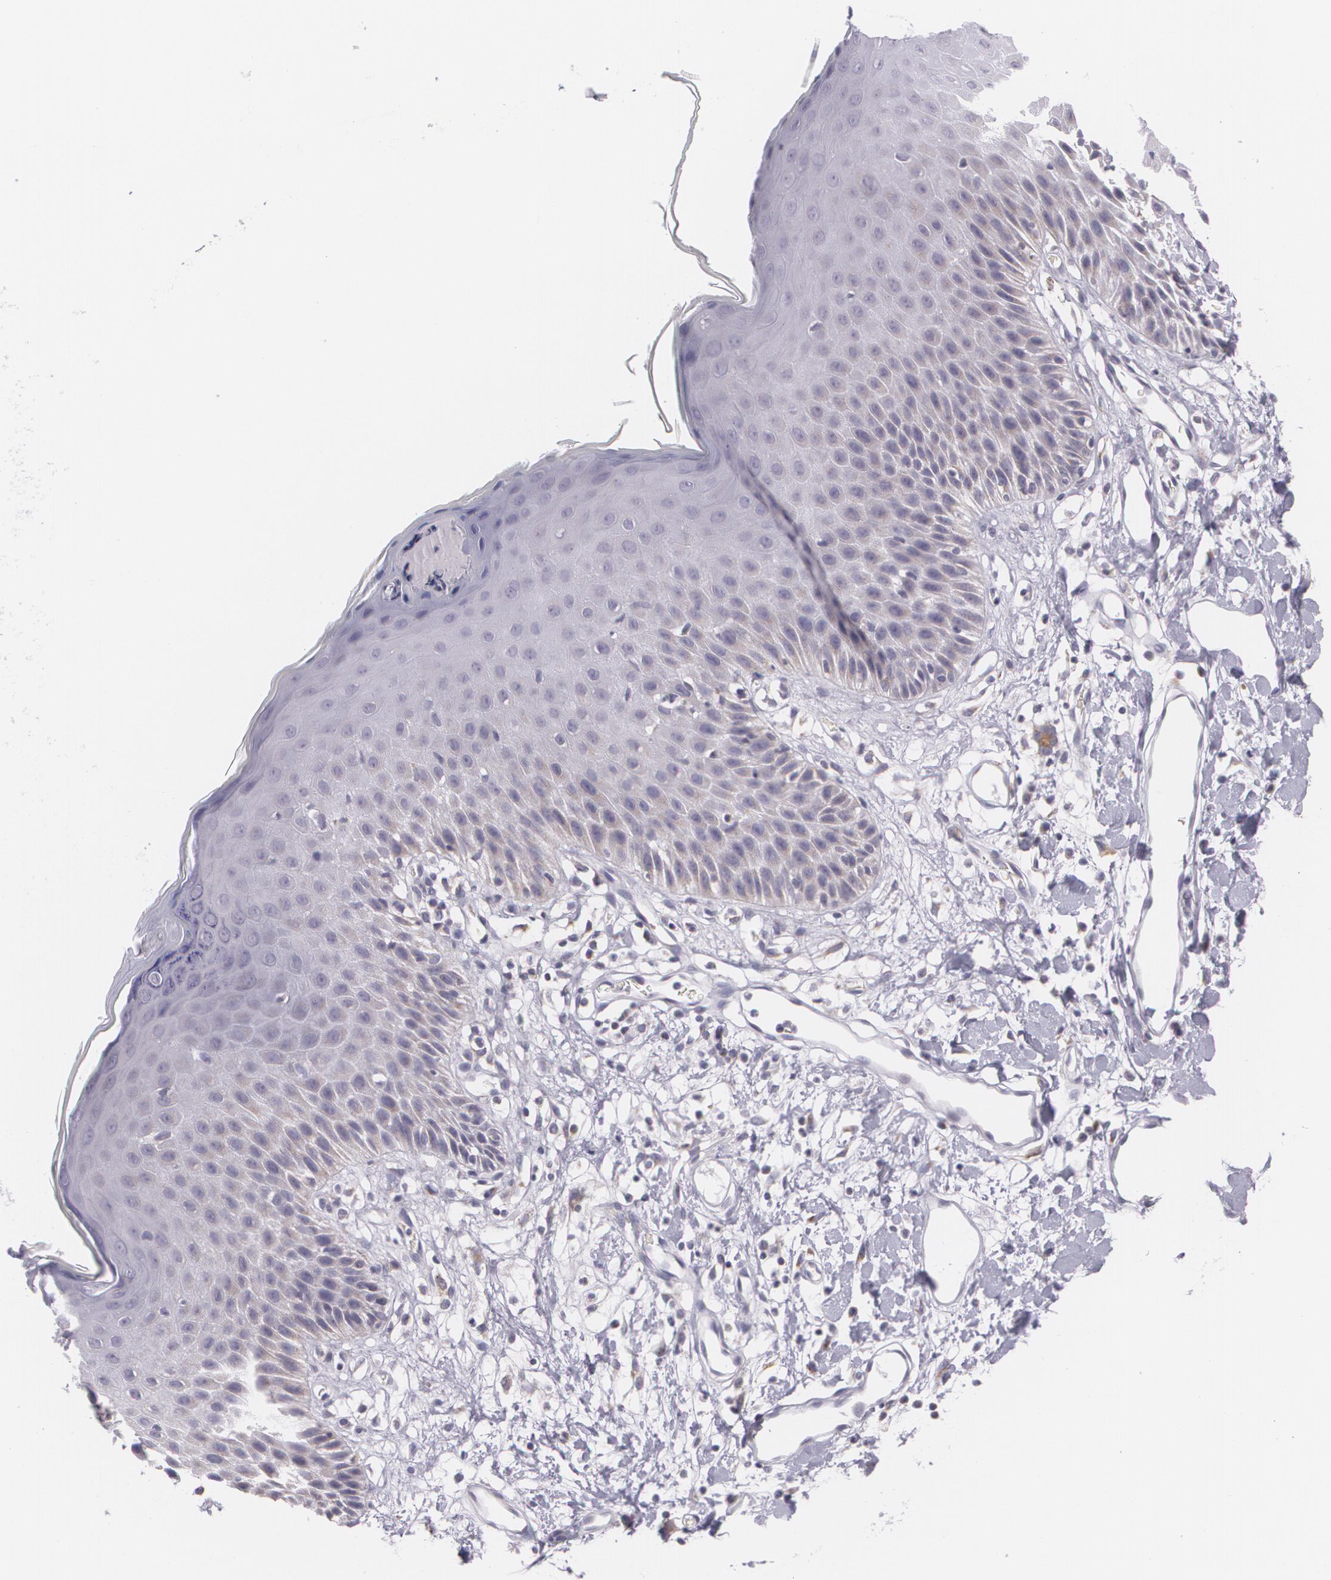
{"staining": {"intensity": "weak", "quantity": "<25%", "location": "cytoplasmic/membranous"}, "tissue": "skin", "cell_type": "Epidermal cells", "image_type": "normal", "snomed": [{"axis": "morphology", "description": "Normal tissue, NOS"}, {"axis": "topography", "description": "Vulva"}, {"axis": "topography", "description": "Peripheral nerve tissue"}], "caption": "There is no significant expression in epidermal cells of skin. The staining is performed using DAB (3,3'-diaminobenzidine) brown chromogen with nuclei counter-stained in using hematoxylin.", "gene": "CILK1", "patient": {"sex": "female", "age": 68}}